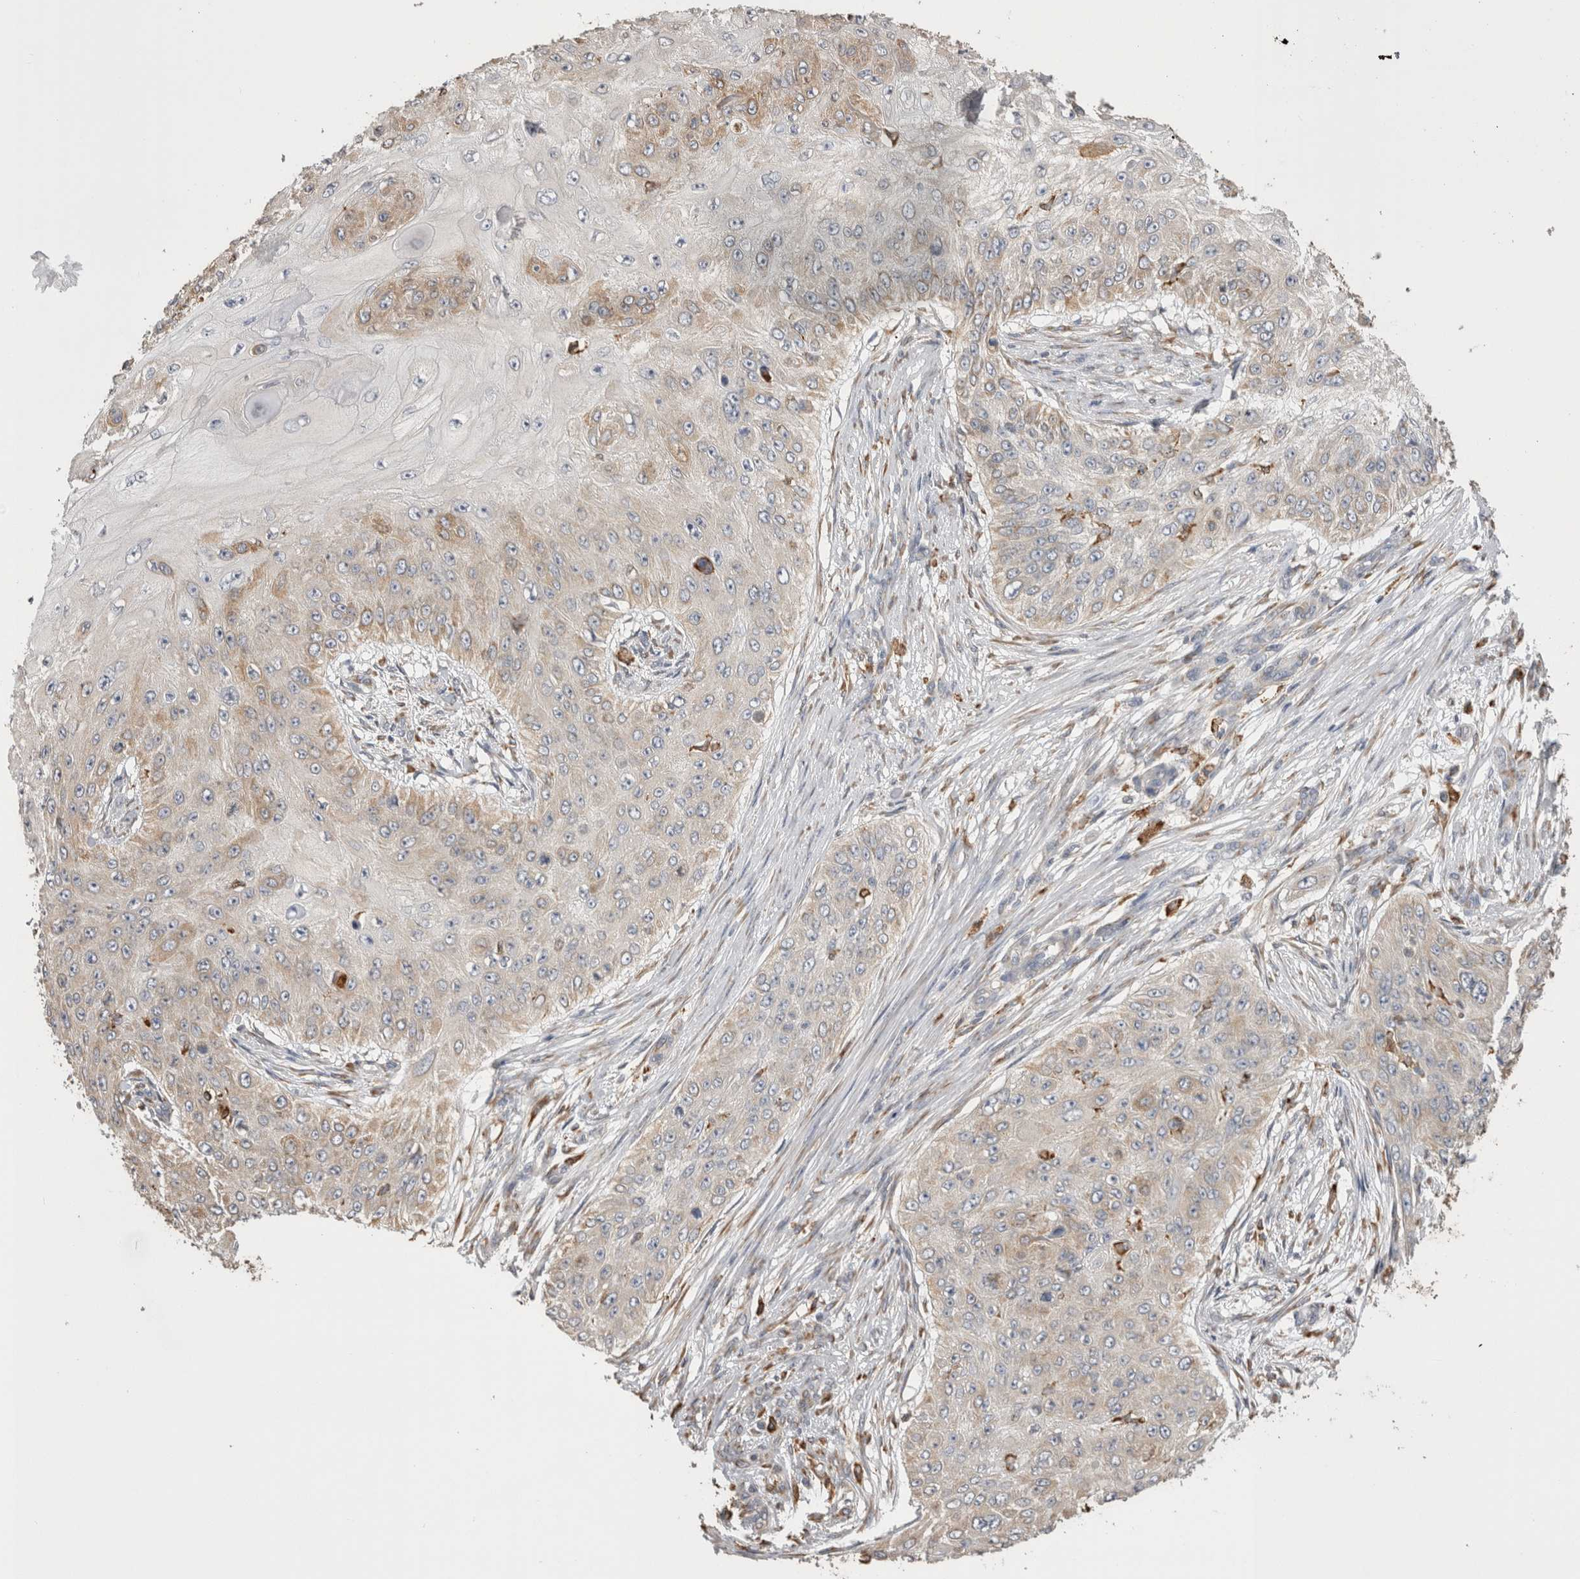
{"staining": {"intensity": "moderate", "quantity": "25%-75%", "location": "cytoplasmic/membranous"}, "tissue": "skin cancer", "cell_type": "Tumor cells", "image_type": "cancer", "snomed": [{"axis": "morphology", "description": "Squamous cell carcinoma, NOS"}, {"axis": "topography", "description": "Skin"}], "caption": "Moderate cytoplasmic/membranous expression is seen in about 25%-75% of tumor cells in squamous cell carcinoma (skin).", "gene": "LRPAP1", "patient": {"sex": "female", "age": 80}}